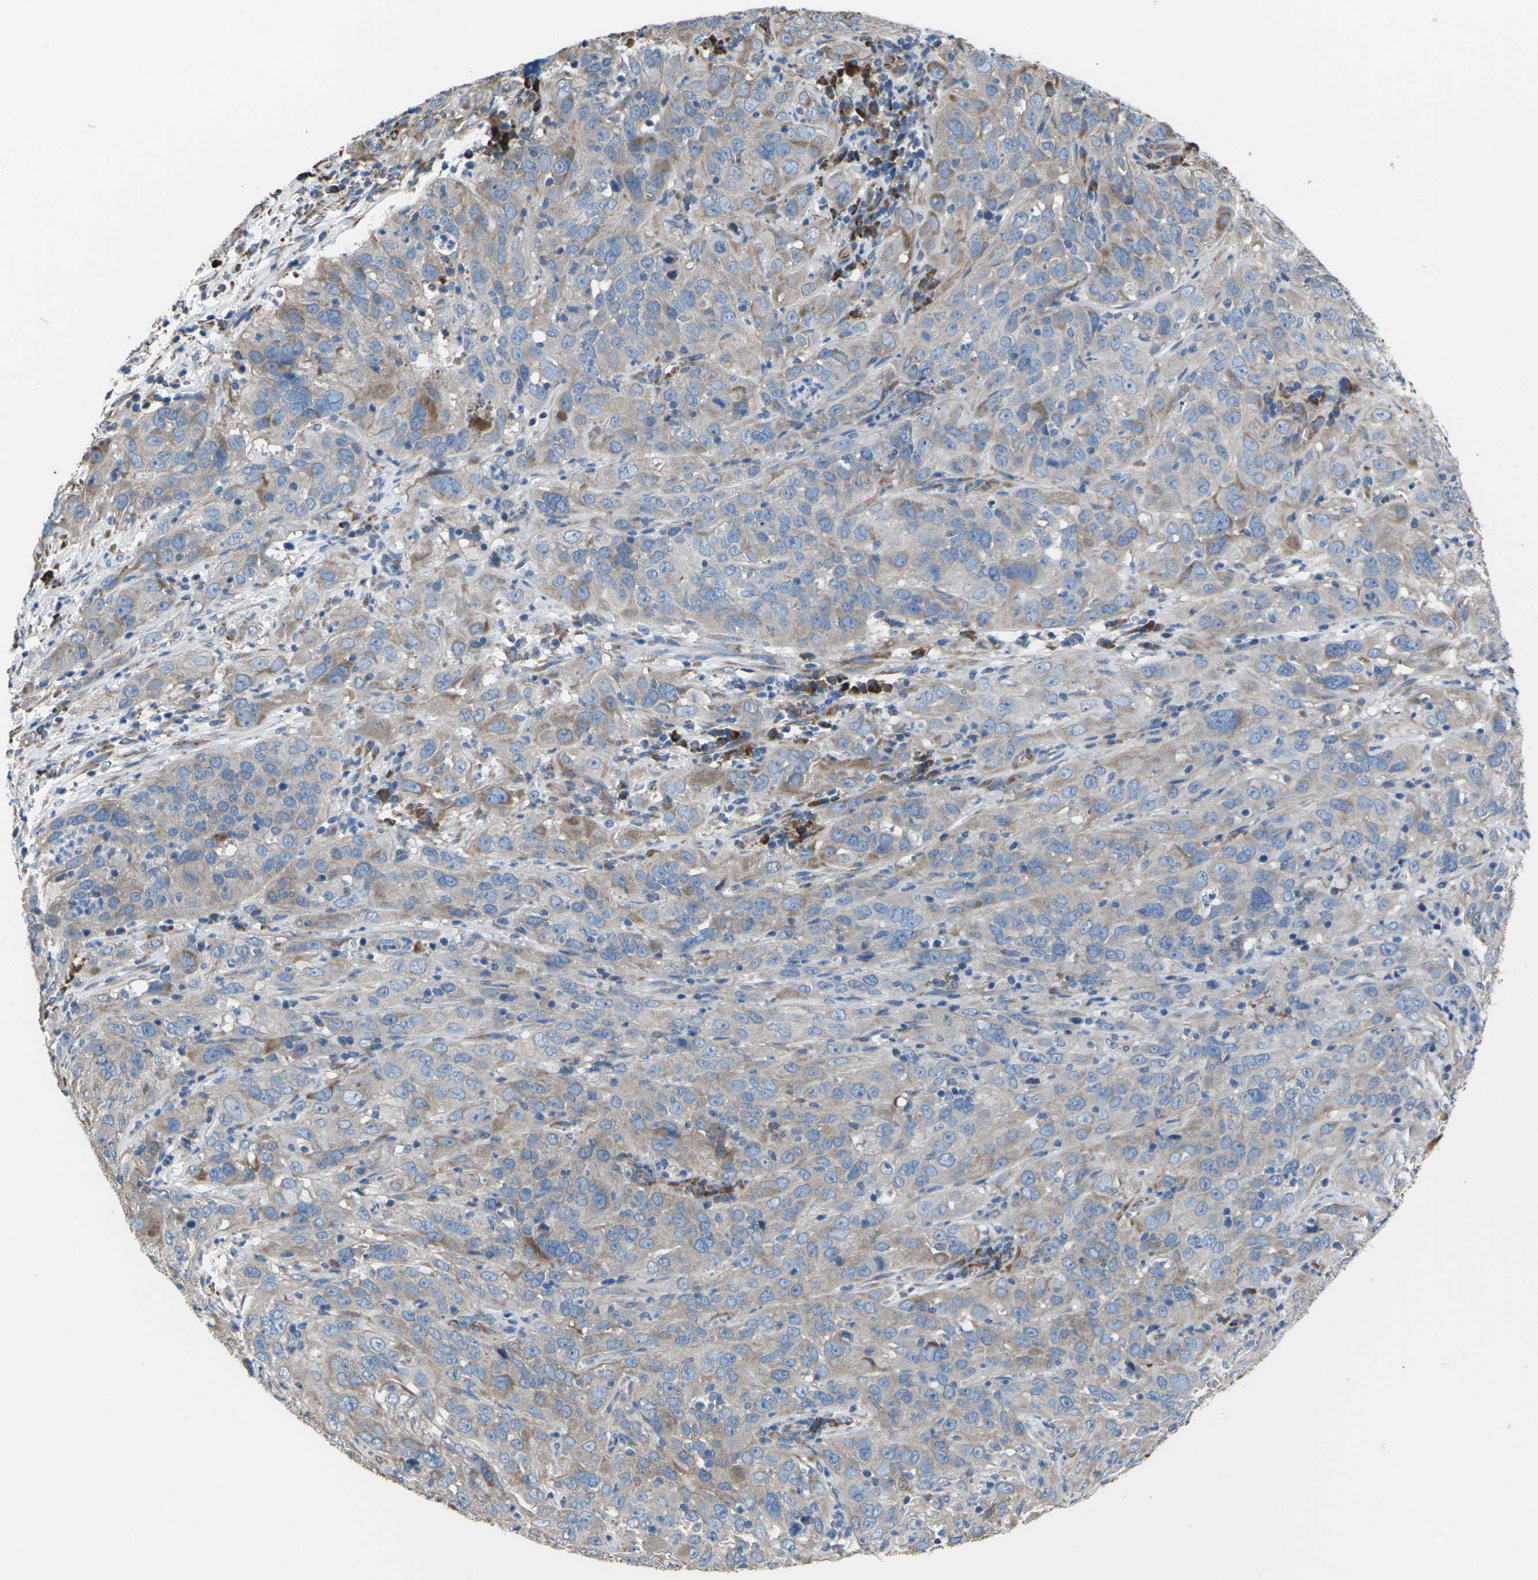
{"staining": {"intensity": "moderate", "quantity": "<25%", "location": "cytoplasmic/membranous"}, "tissue": "cervical cancer", "cell_type": "Tumor cells", "image_type": "cancer", "snomed": [{"axis": "morphology", "description": "Squamous cell carcinoma, NOS"}, {"axis": "topography", "description": "Cervix"}], "caption": "Tumor cells show low levels of moderate cytoplasmic/membranous expression in approximately <25% of cells in cervical squamous cell carcinoma. Immunohistochemistry (ihc) stains the protein in brown and the nuclei are stained blue.", "gene": "KLHDC8B", "patient": {"sex": "female", "age": 32}}